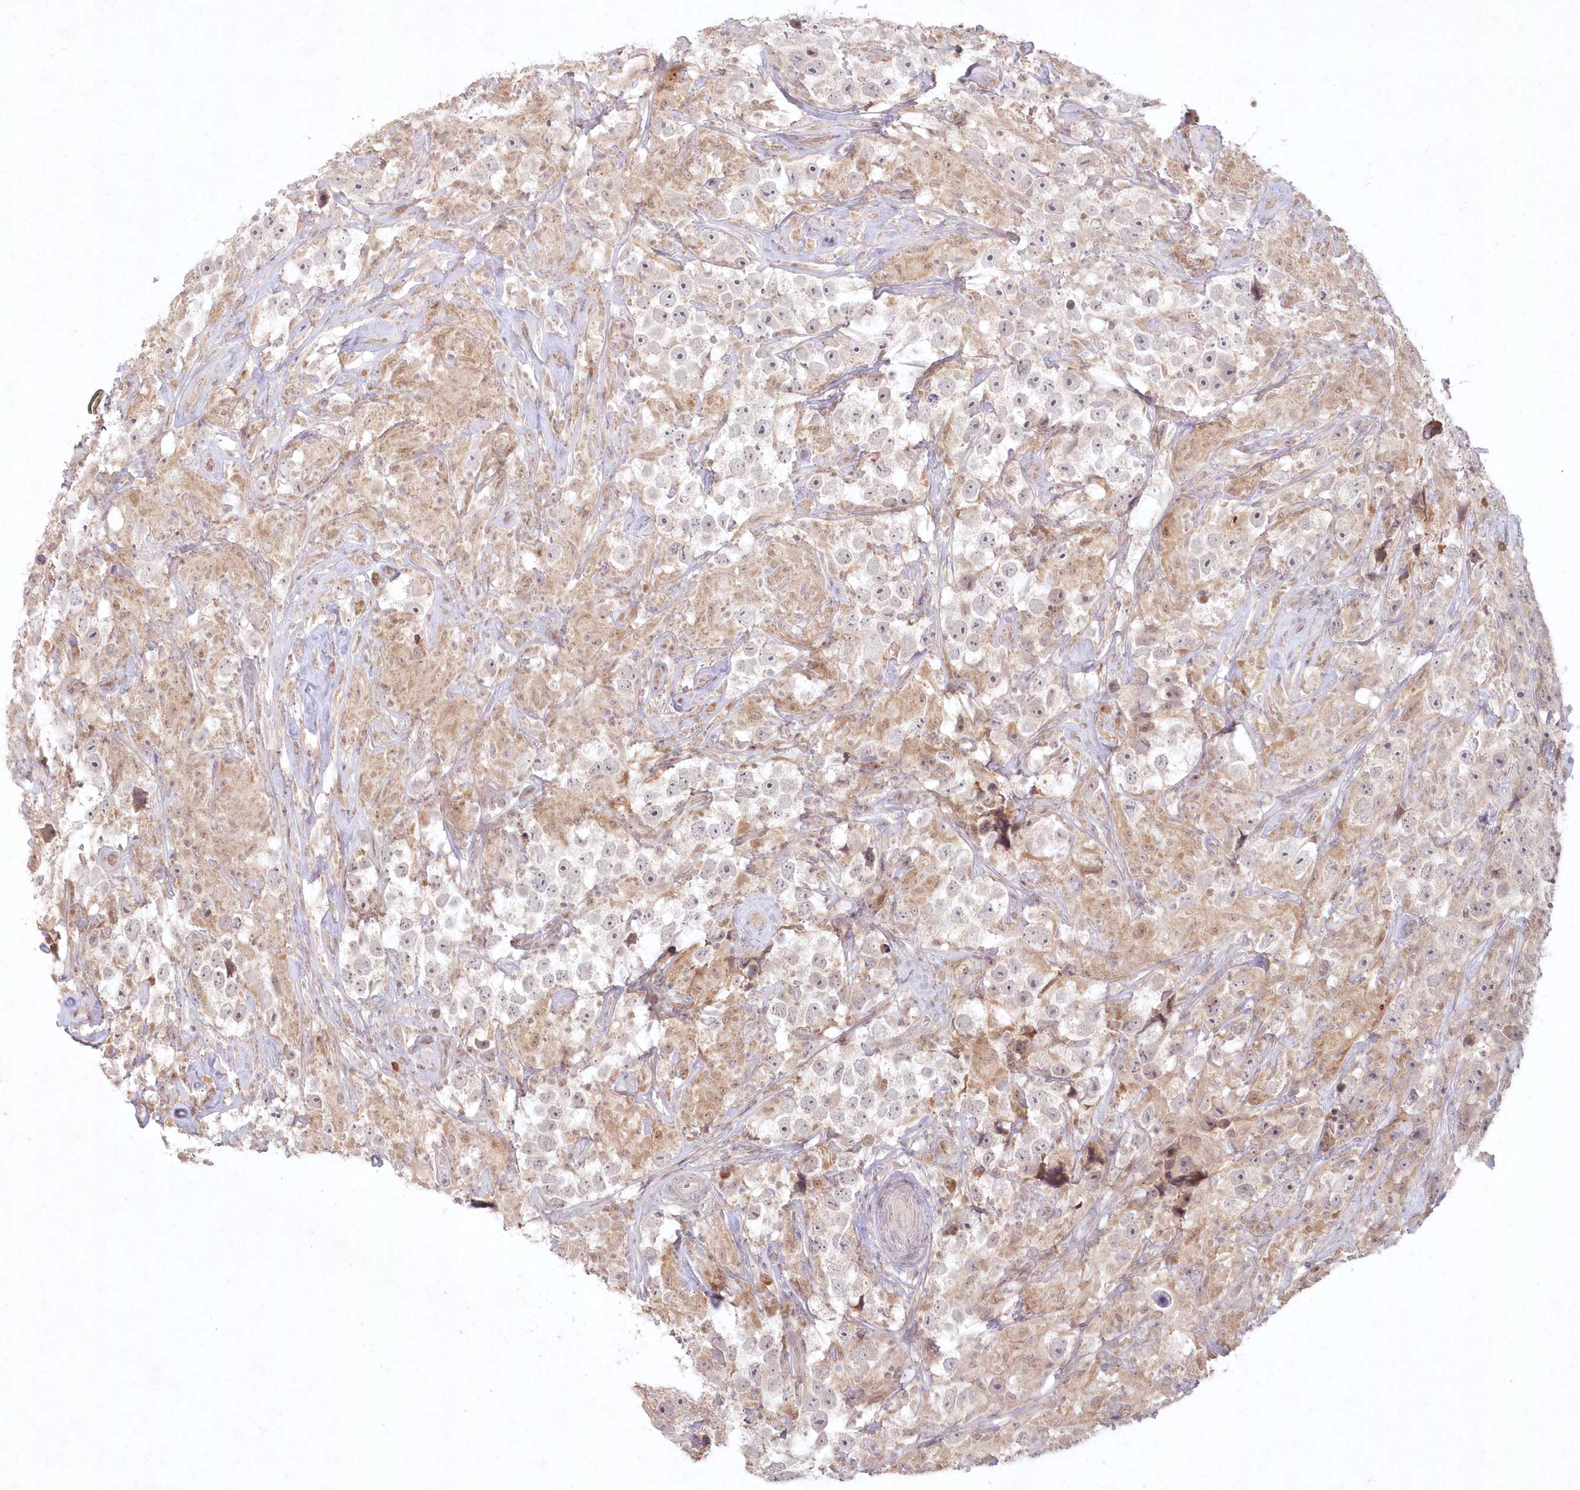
{"staining": {"intensity": "weak", "quantity": "<25%", "location": "nuclear"}, "tissue": "testis cancer", "cell_type": "Tumor cells", "image_type": "cancer", "snomed": [{"axis": "morphology", "description": "Seminoma, NOS"}, {"axis": "topography", "description": "Testis"}], "caption": "IHC photomicrograph of testis cancer stained for a protein (brown), which demonstrates no positivity in tumor cells. The staining is performed using DAB (3,3'-diaminobenzidine) brown chromogen with nuclei counter-stained in using hematoxylin.", "gene": "ASCC1", "patient": {"sex": "male", "age": 49}}